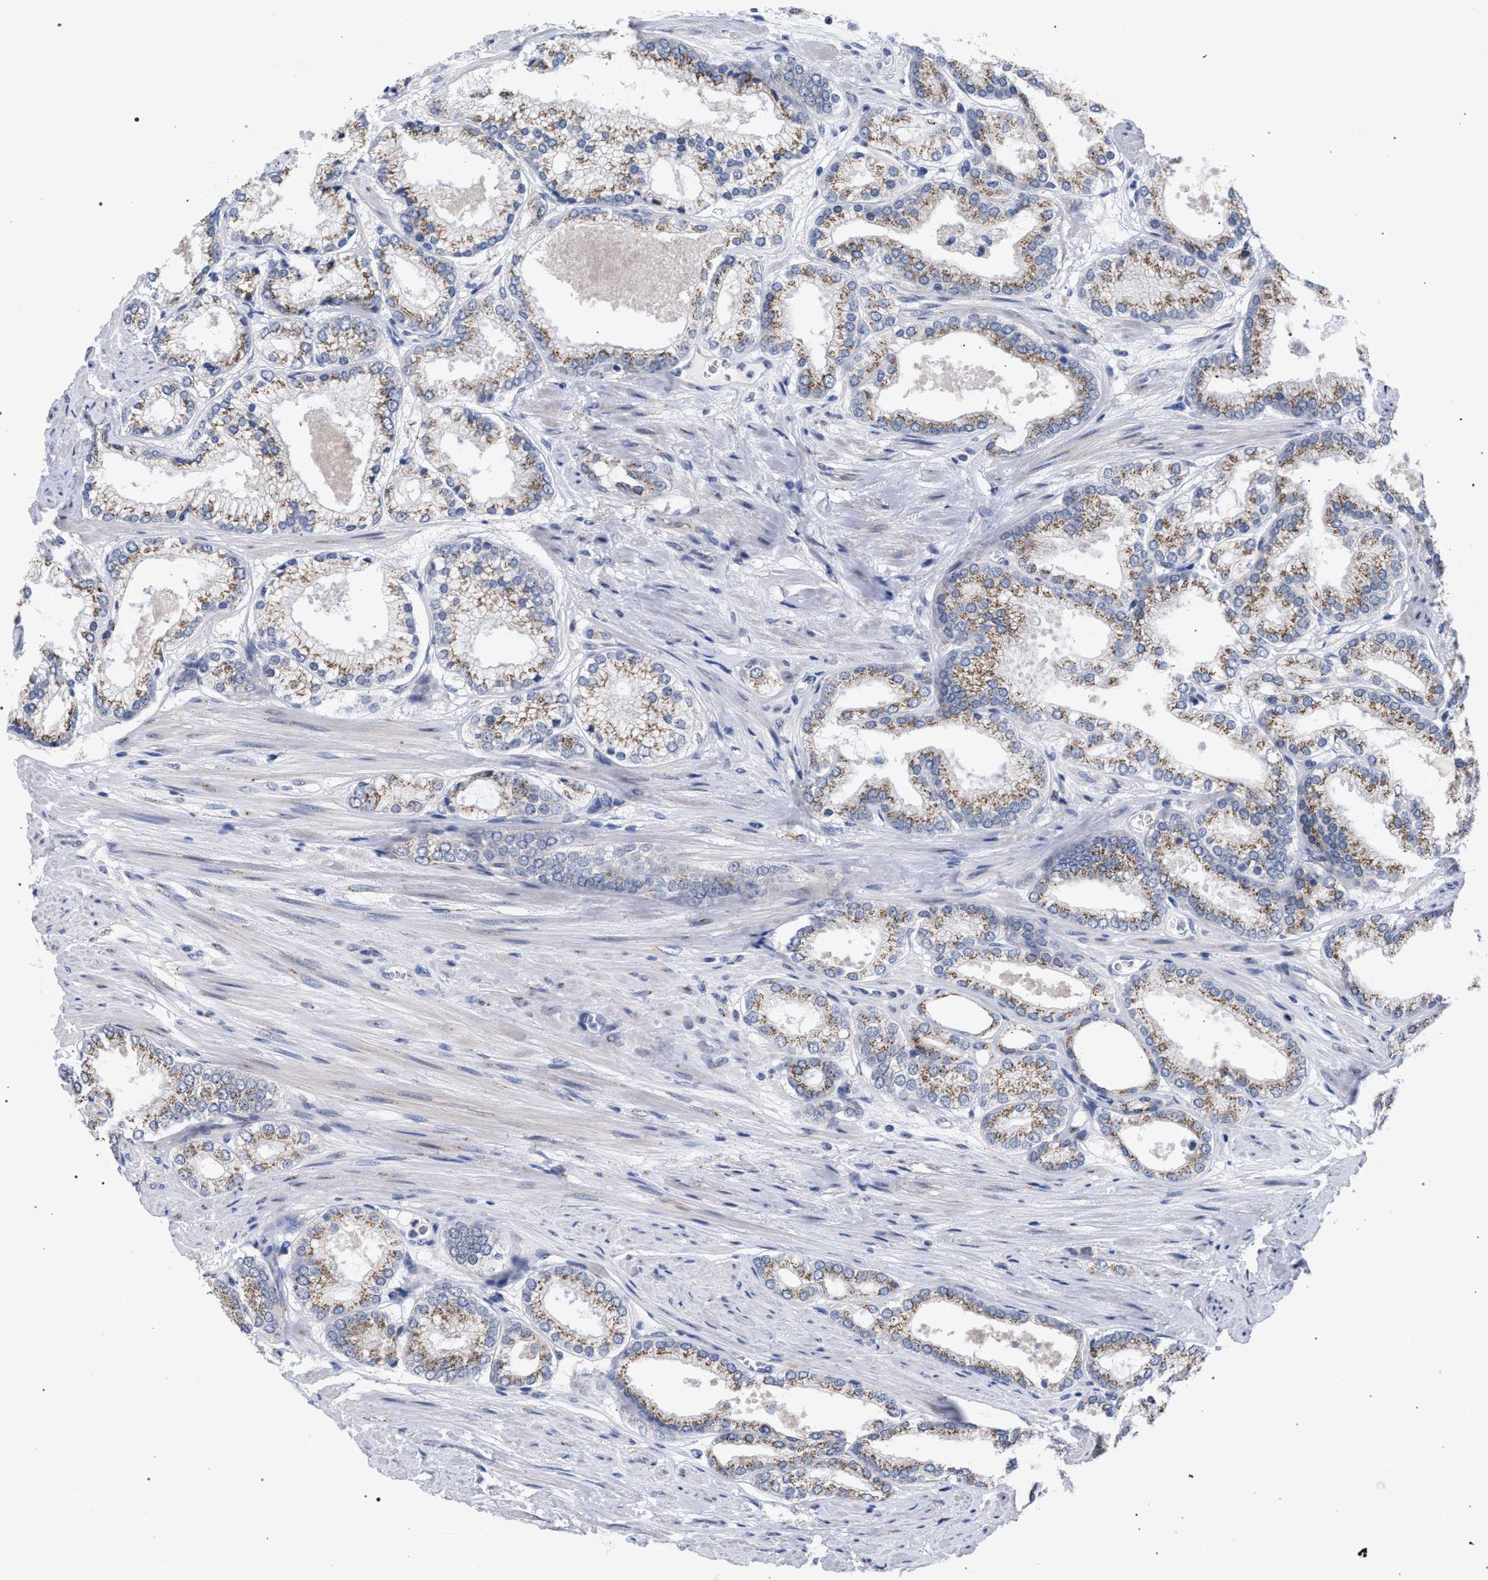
{"staining": {"intensity": "weak", "quantity": ">75%", "location": "cytoplasmic/membranous"}, "tissue": "prostate cancer", "cell_type": "Tumor cells", "image_type": "cancer", "snomed": [{"axis": "morphology", "description": "Adenocarcinoma, High grade"}, {"axis": "topography", "description": "Prostate"}], "caption": "Immunohistochemical staining of human adenocarcinoma (high-grade) (prostate) demonstrates low levels of weak cytoplasmic/membranous expression in approximately >75% of tumor cells. (DAB (3,3'-diaminobenzidine) = brown stain, brightfield microscopy at high magnification).", "gene": "GOLGA2", "patient": {"sex": "male", "age": 61}}